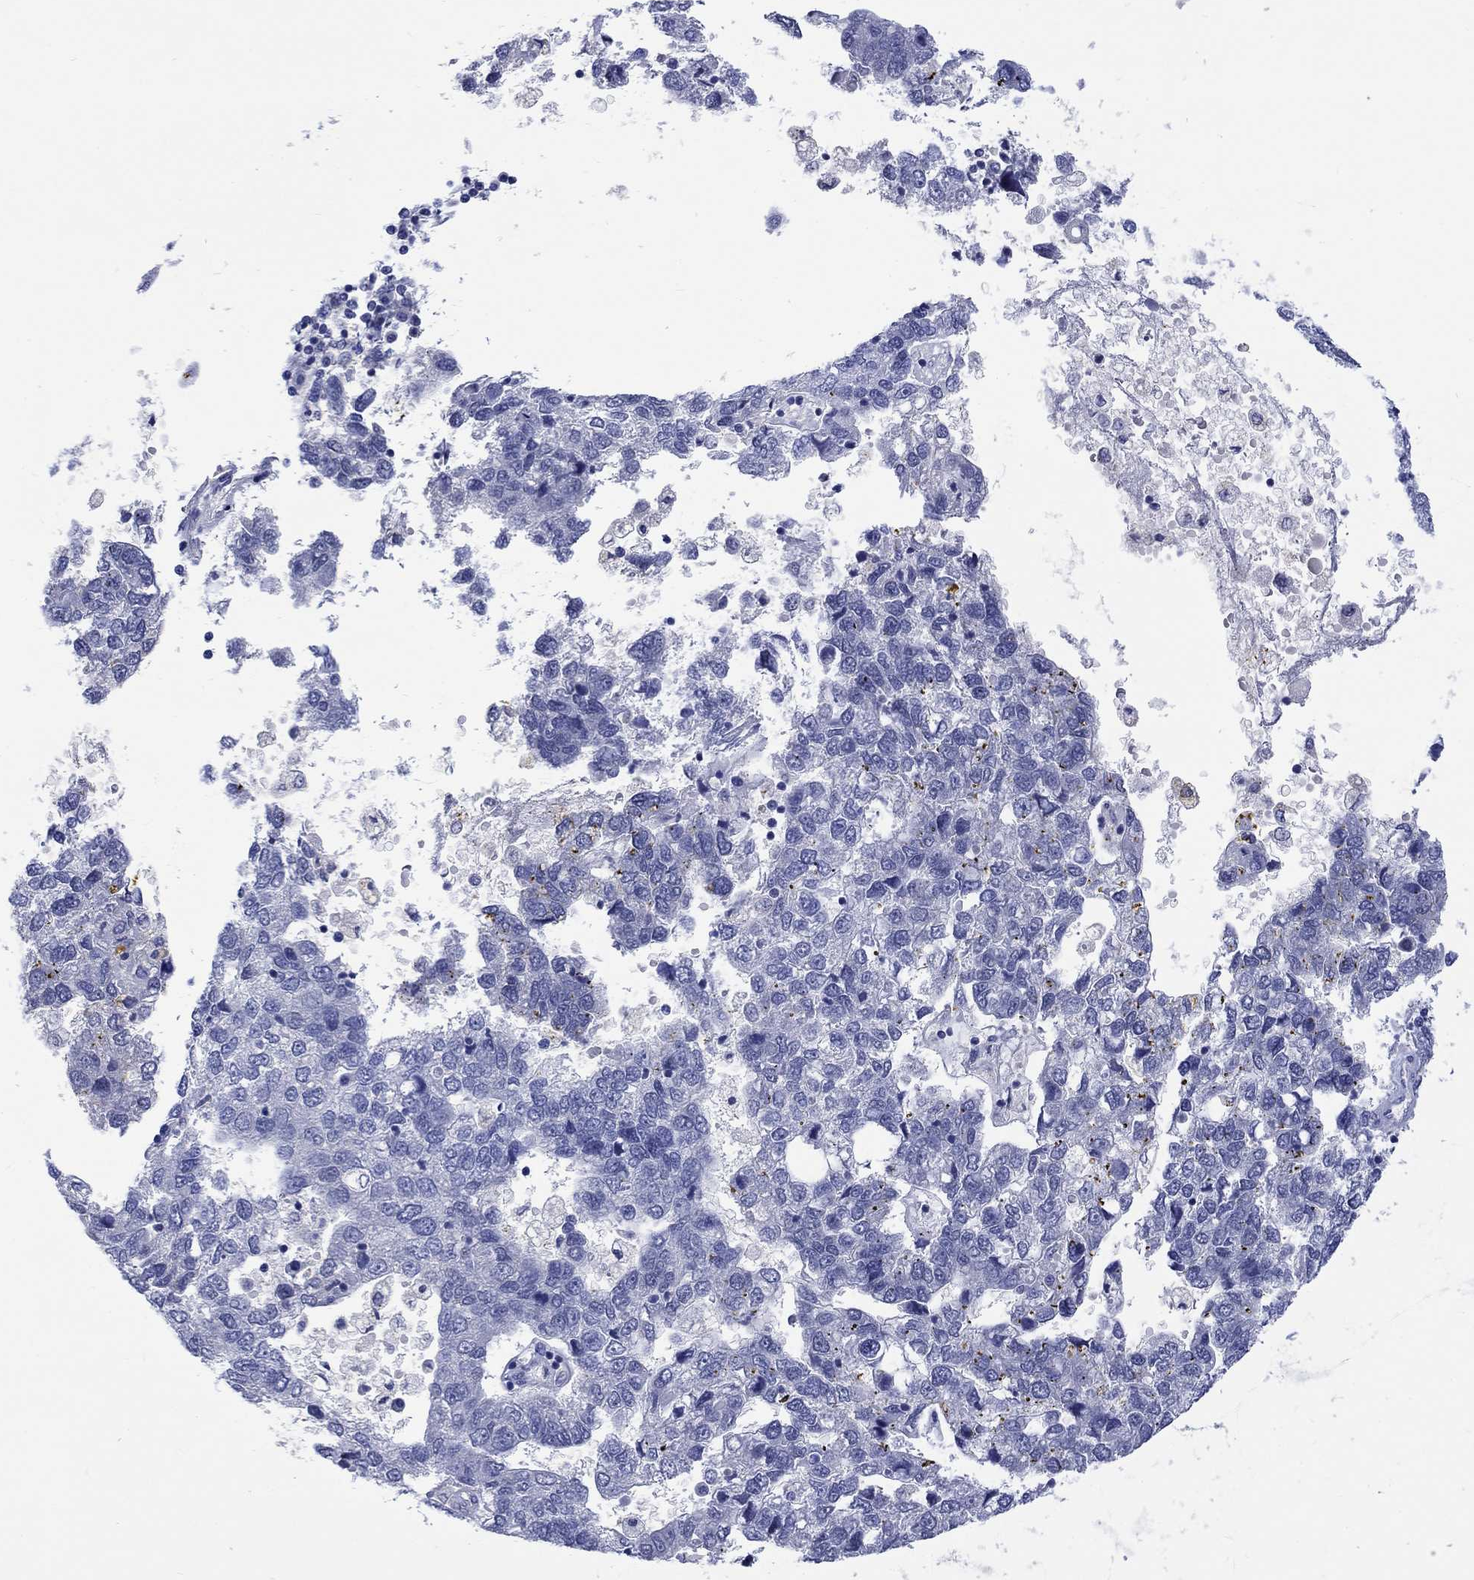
{"staining": {"intensity": "negative", "quantity": "none", "location": "none"}, "tissue": "pancreatic cancer", "cell_type": "Tumor cells", "image_type": "cancer", "snomed": [{"axis": "morphology", "description": "Adenocarcinoma, NOS"}, {"axis": "topography", "description": "Pancreas"}], "caption": "Pancreatic cancer stained for a protein using immunohistochemistry (IHC) exhibits no positivity tumor cells.", "gene": "TOMM20L", "patient": {"sex": "female", "age": 61}}